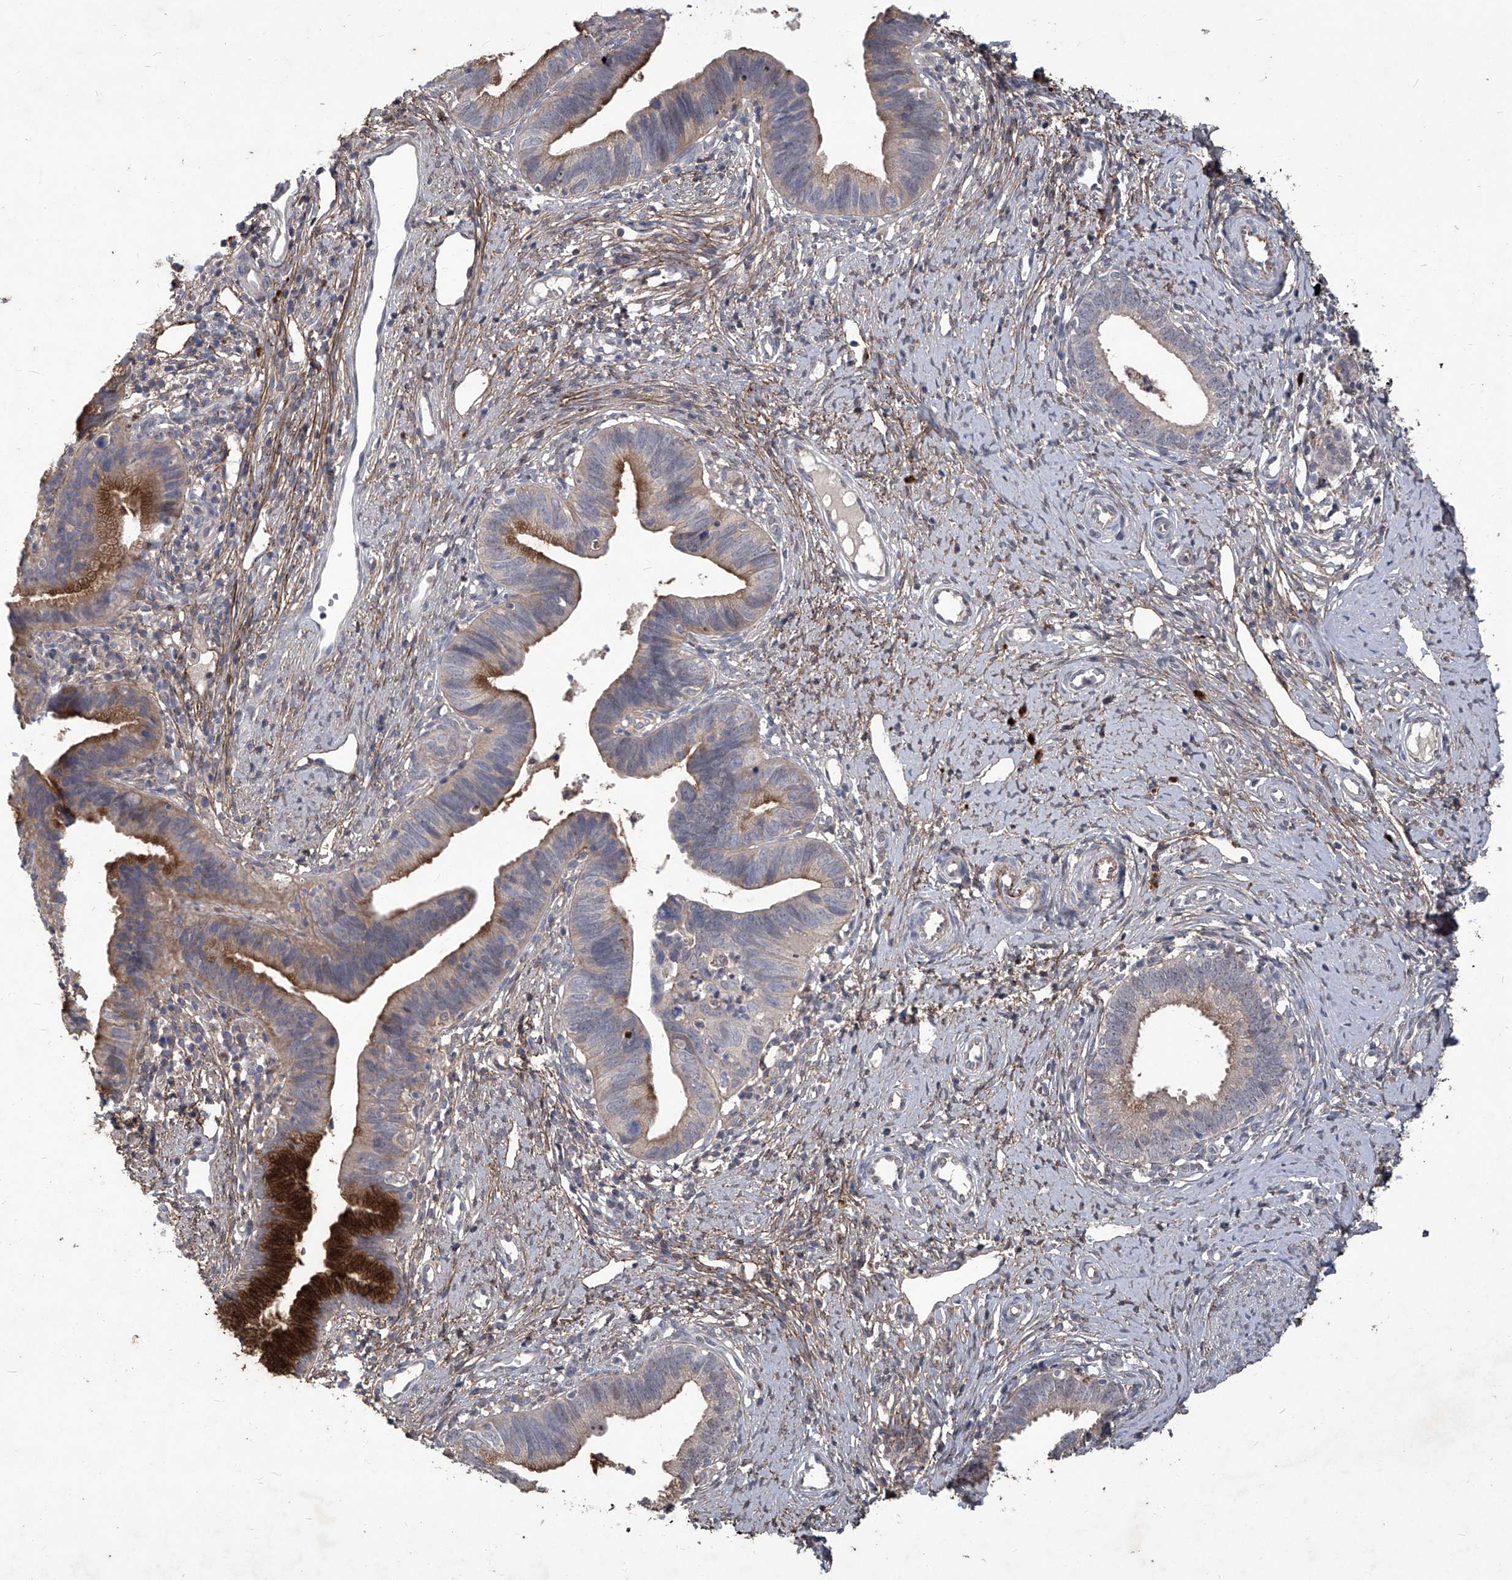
{"staining": {"intensity": "strong", "quantity": "<25%", "location": "cytoplasmic/membranous"}, "tissue": "cervical cancer", "cell_type": "Tumor cells", "image_type": "cancer", "snomed": [{"axis": "morphology", "description": "Adenocarcinoma, NOS"}, {"axis": "topography", "description": "Cervix"}], "caption": "This image reveals immunohistochemistry staining of human adenocarcinoma (cervical), with medium strong cytoplasmic/membranous staining in about <25% of tumor cells.", "gene": "TXNIP", "patient": {"sex": "female", "age": 36}}